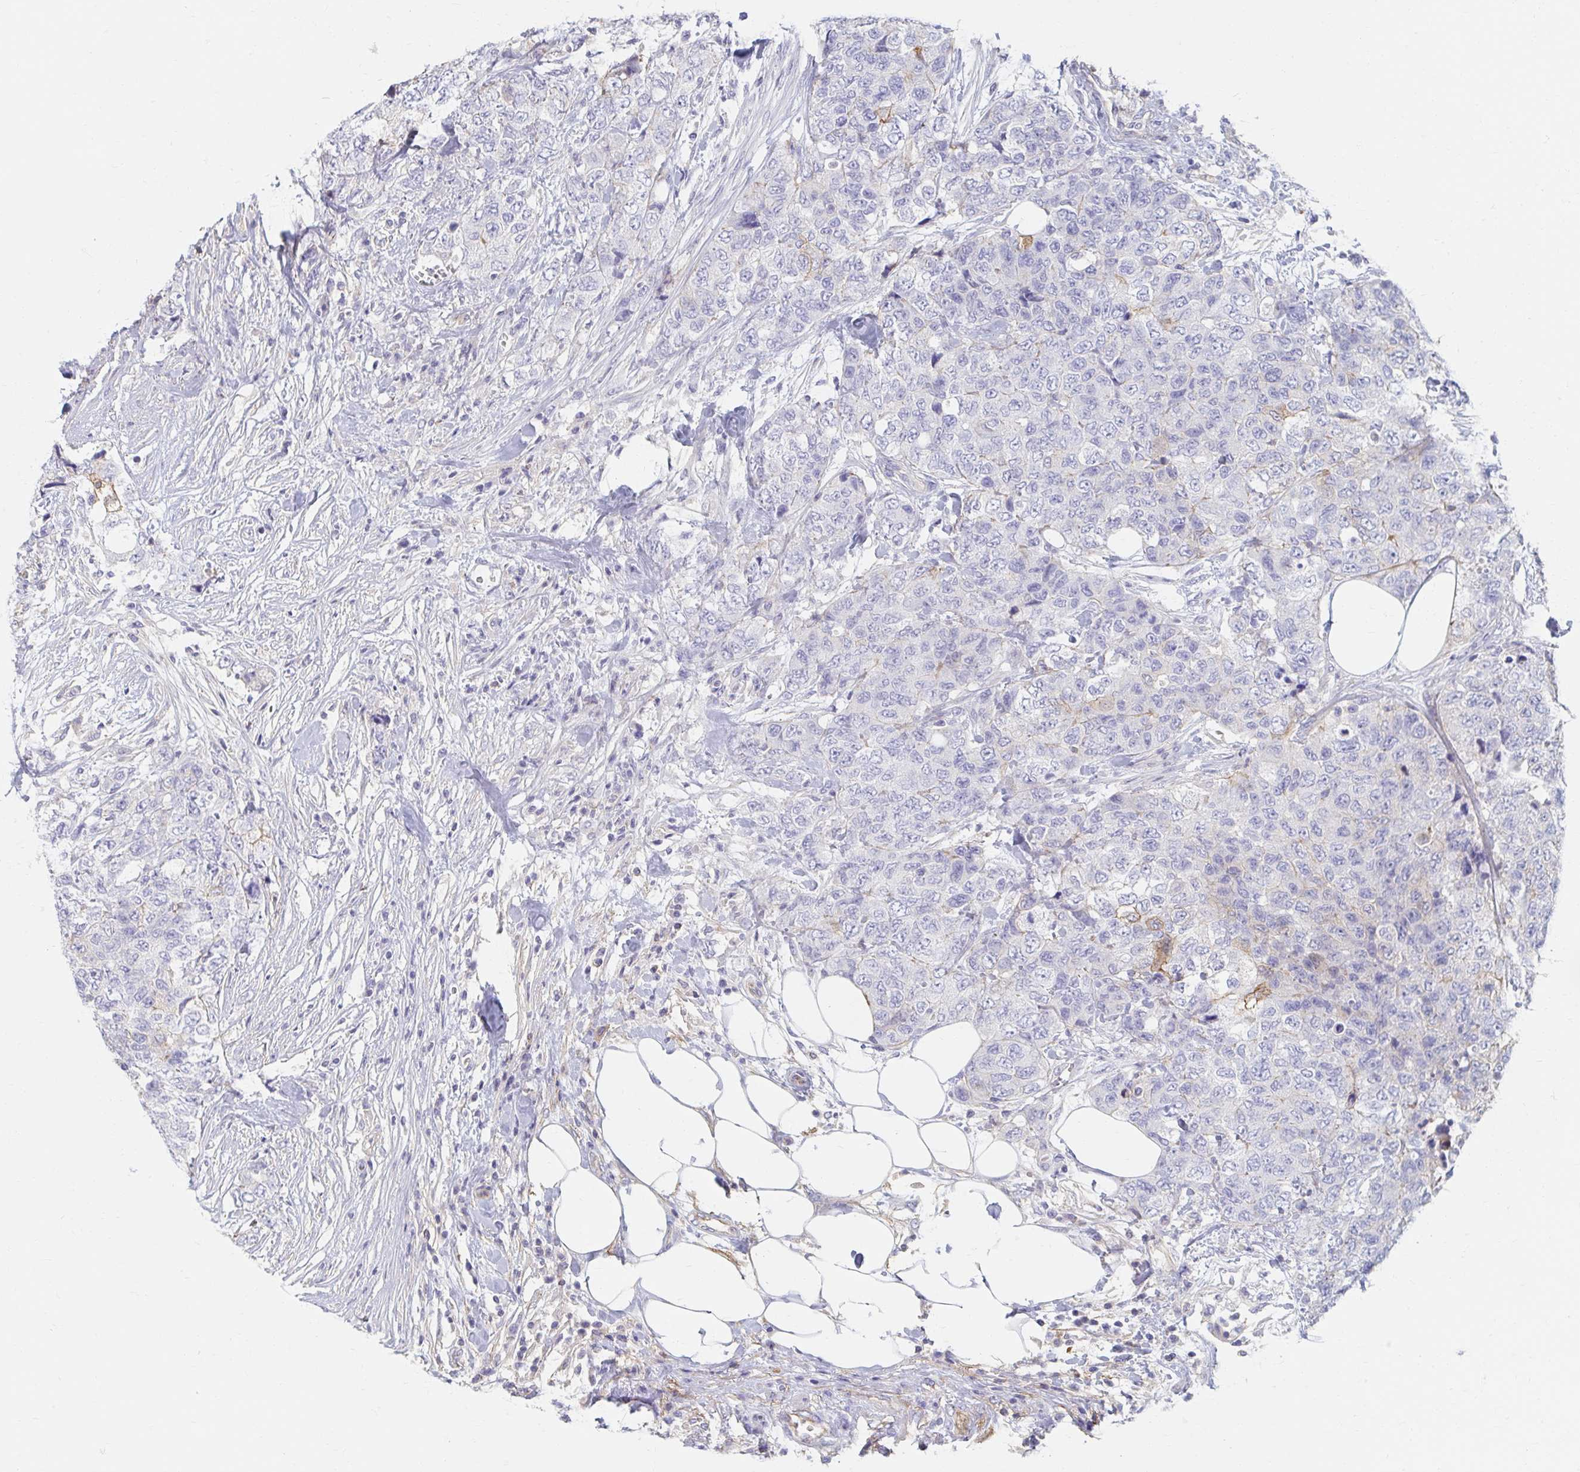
{"staining": {"intensity": "negative", "quantity": "none", "location": "none"}, "tissue": "urothelial cancer", "cell_type": "Tumor cells", "image_type": "cancer", "snomed": [{"axis": "morphology", "description": "Urothelial carcinoma, High grade"}, {"axis": "topography", "description": "Urinary bladder"}], "caption": "High power microscopy image of an immunohistochemistry (IHC) micrograph of urothelial carcinoma (high-grade), revealing no significant expression in tumor cells. Brightfield microscopy of IHC stained with DAB (brown) and hematoxylin (blue), captured at high magnification.", "gene": "MYLK2", "patient": {"sex": "female", "age": 78}}